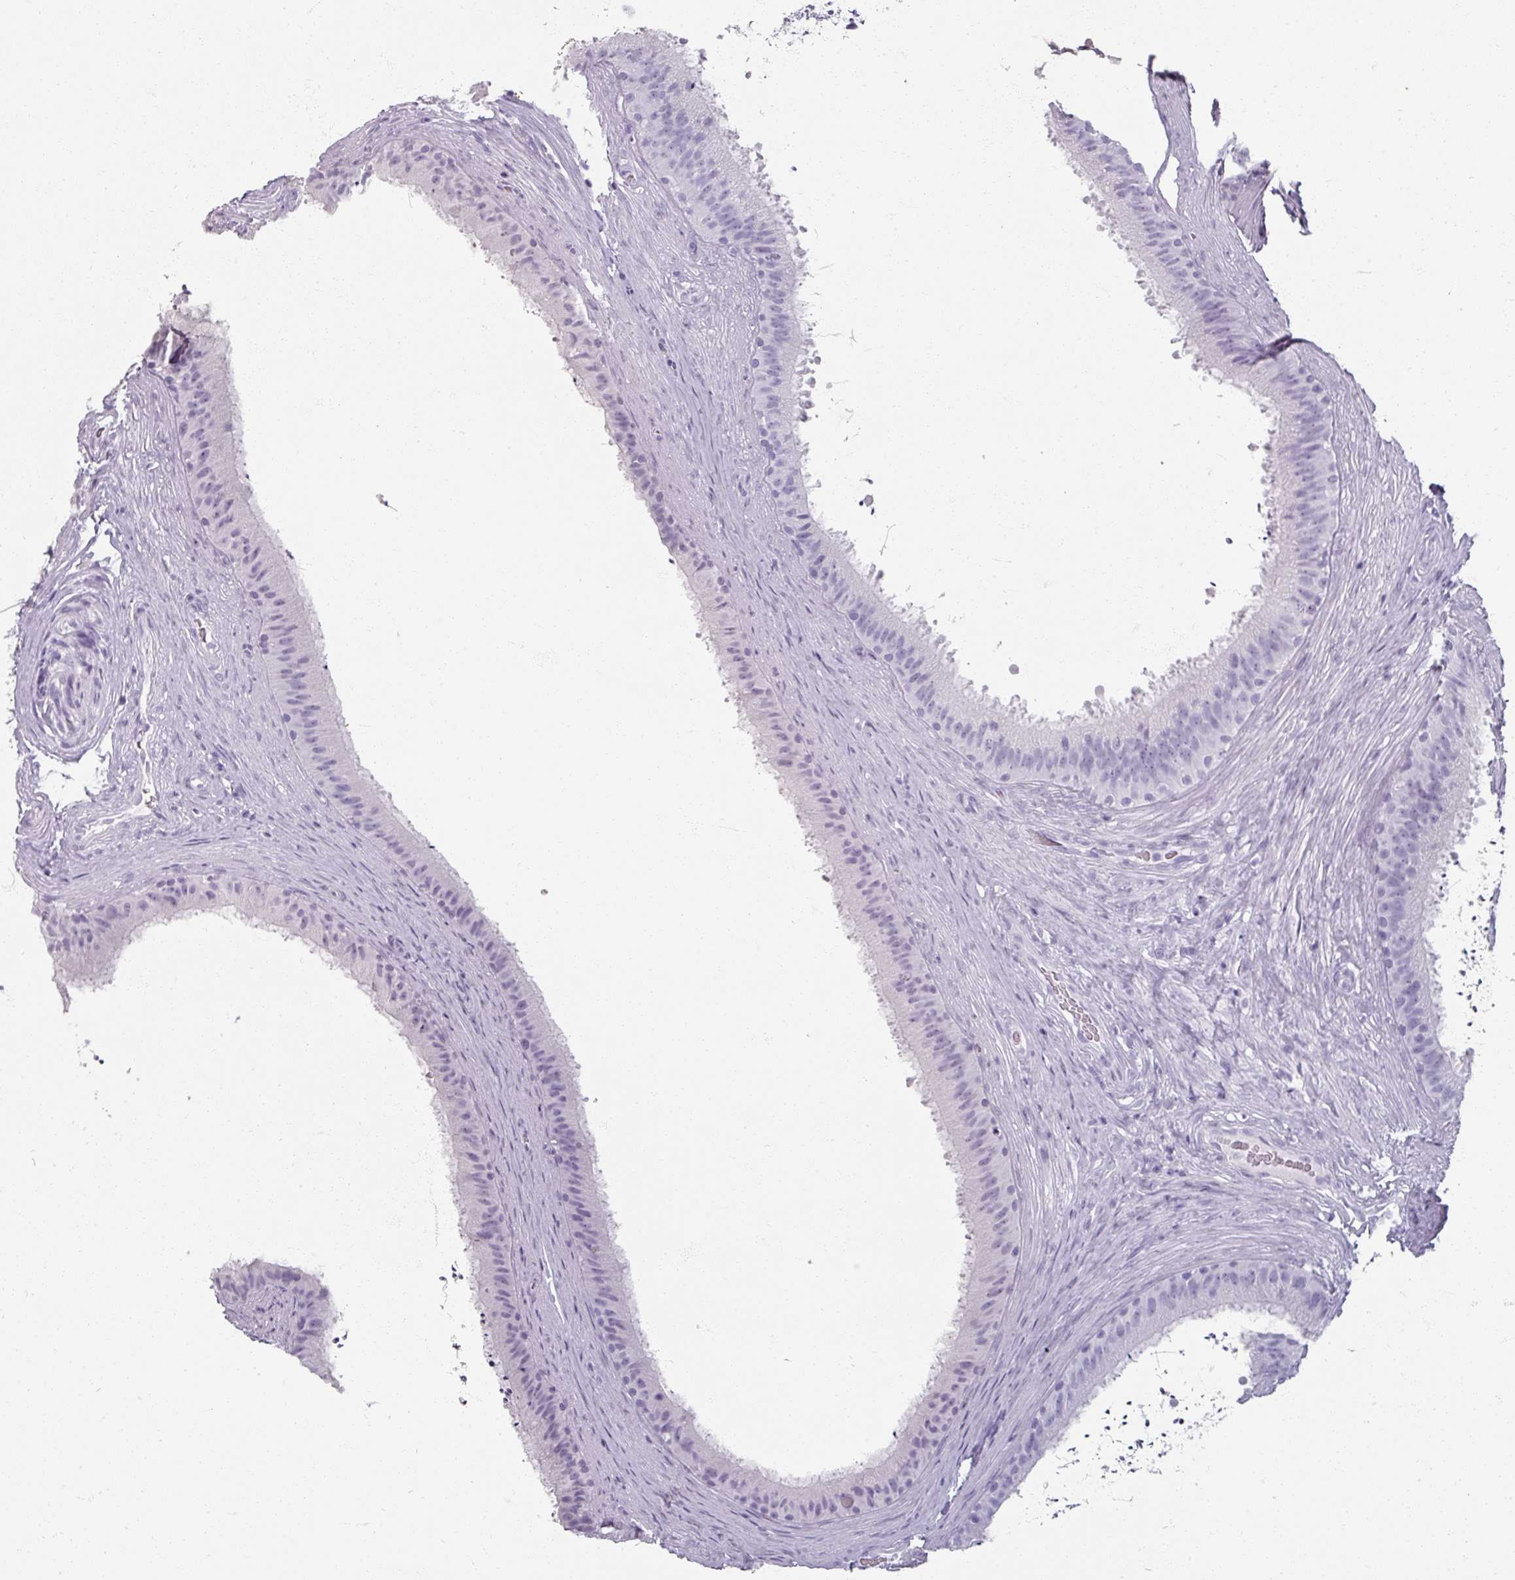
{"staining": {"intensity": "negative", "quantity": "none", "location": "none"}, "tissue": "epididymis", "cell_type": "Glandular cells", "image_type": "normal", "snomed": [{"axis": "morphology", "description": "Normal tissue, NOS"}, {"axis": "topography", "description": "Testis"}, {"axis": "topography", "description": "Epididymis"}], "caption": "This is an immunohistochemistry (IHC) histopathology image of unremarkable epididymis. There is no expression in glandular cells.", "gene": "REG3A", "patient": {"sex": "male", "age": 41}}